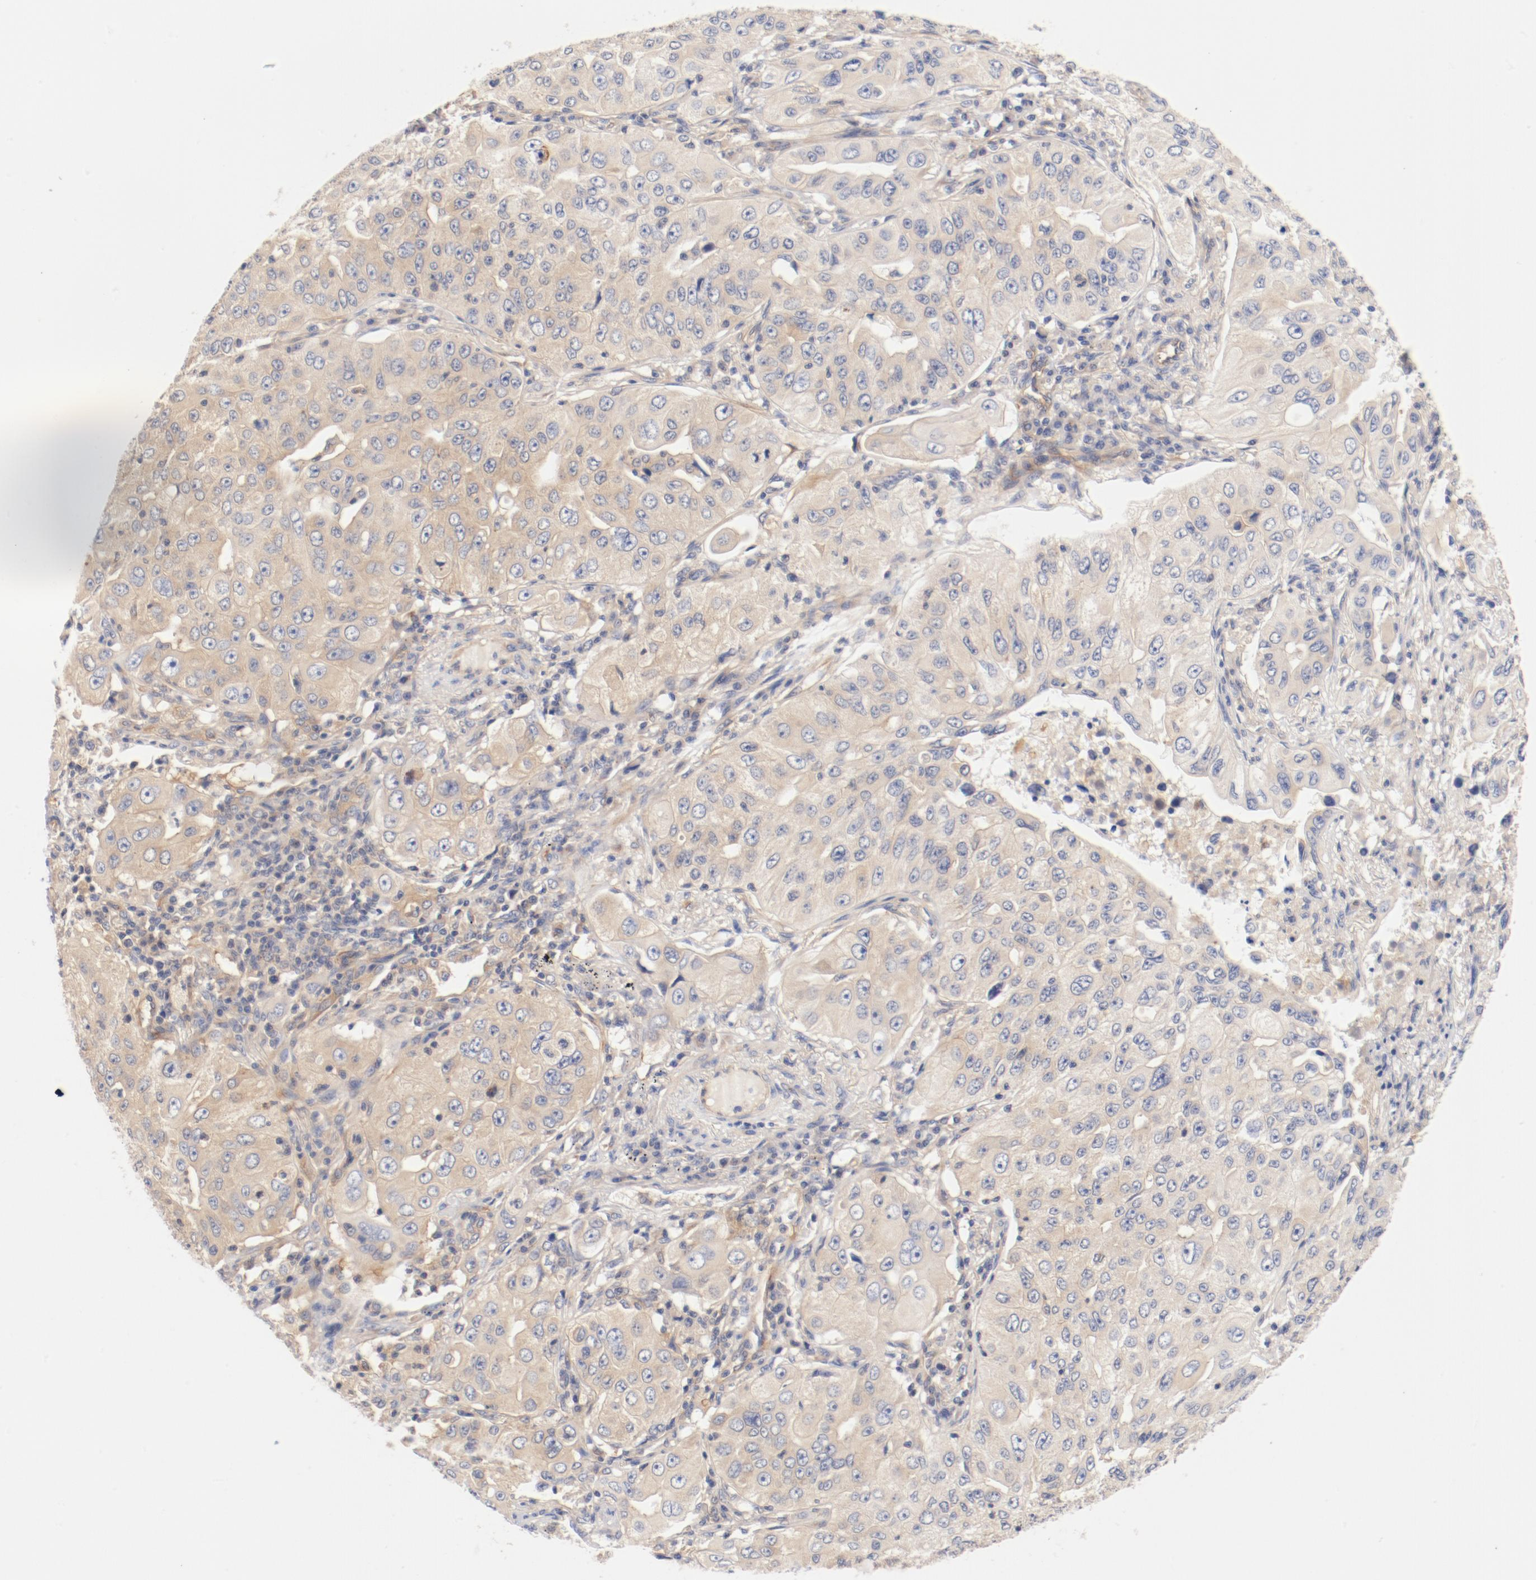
{"staining": {"intensity": "moderate", "quantity": ">75%", "location": "cytoplasmic/membranous"}, "tissue": "lung cancer", "cell_type": "Tumor cells", "image_type": "cancer", "snomed": [{"axis": "morphology", "description": "Adenocarcinoma, NOS"}, {"axis": "topography", "description": "Lung"}], "caption": "DAB immunohistochemical staining of lung cancer reveals moderate cytoplasmic/membranous protein positivity in about >75% of tumor cells.", "gene": "DYNC1H1", "patient": {"sex": "male", "age": 84}}